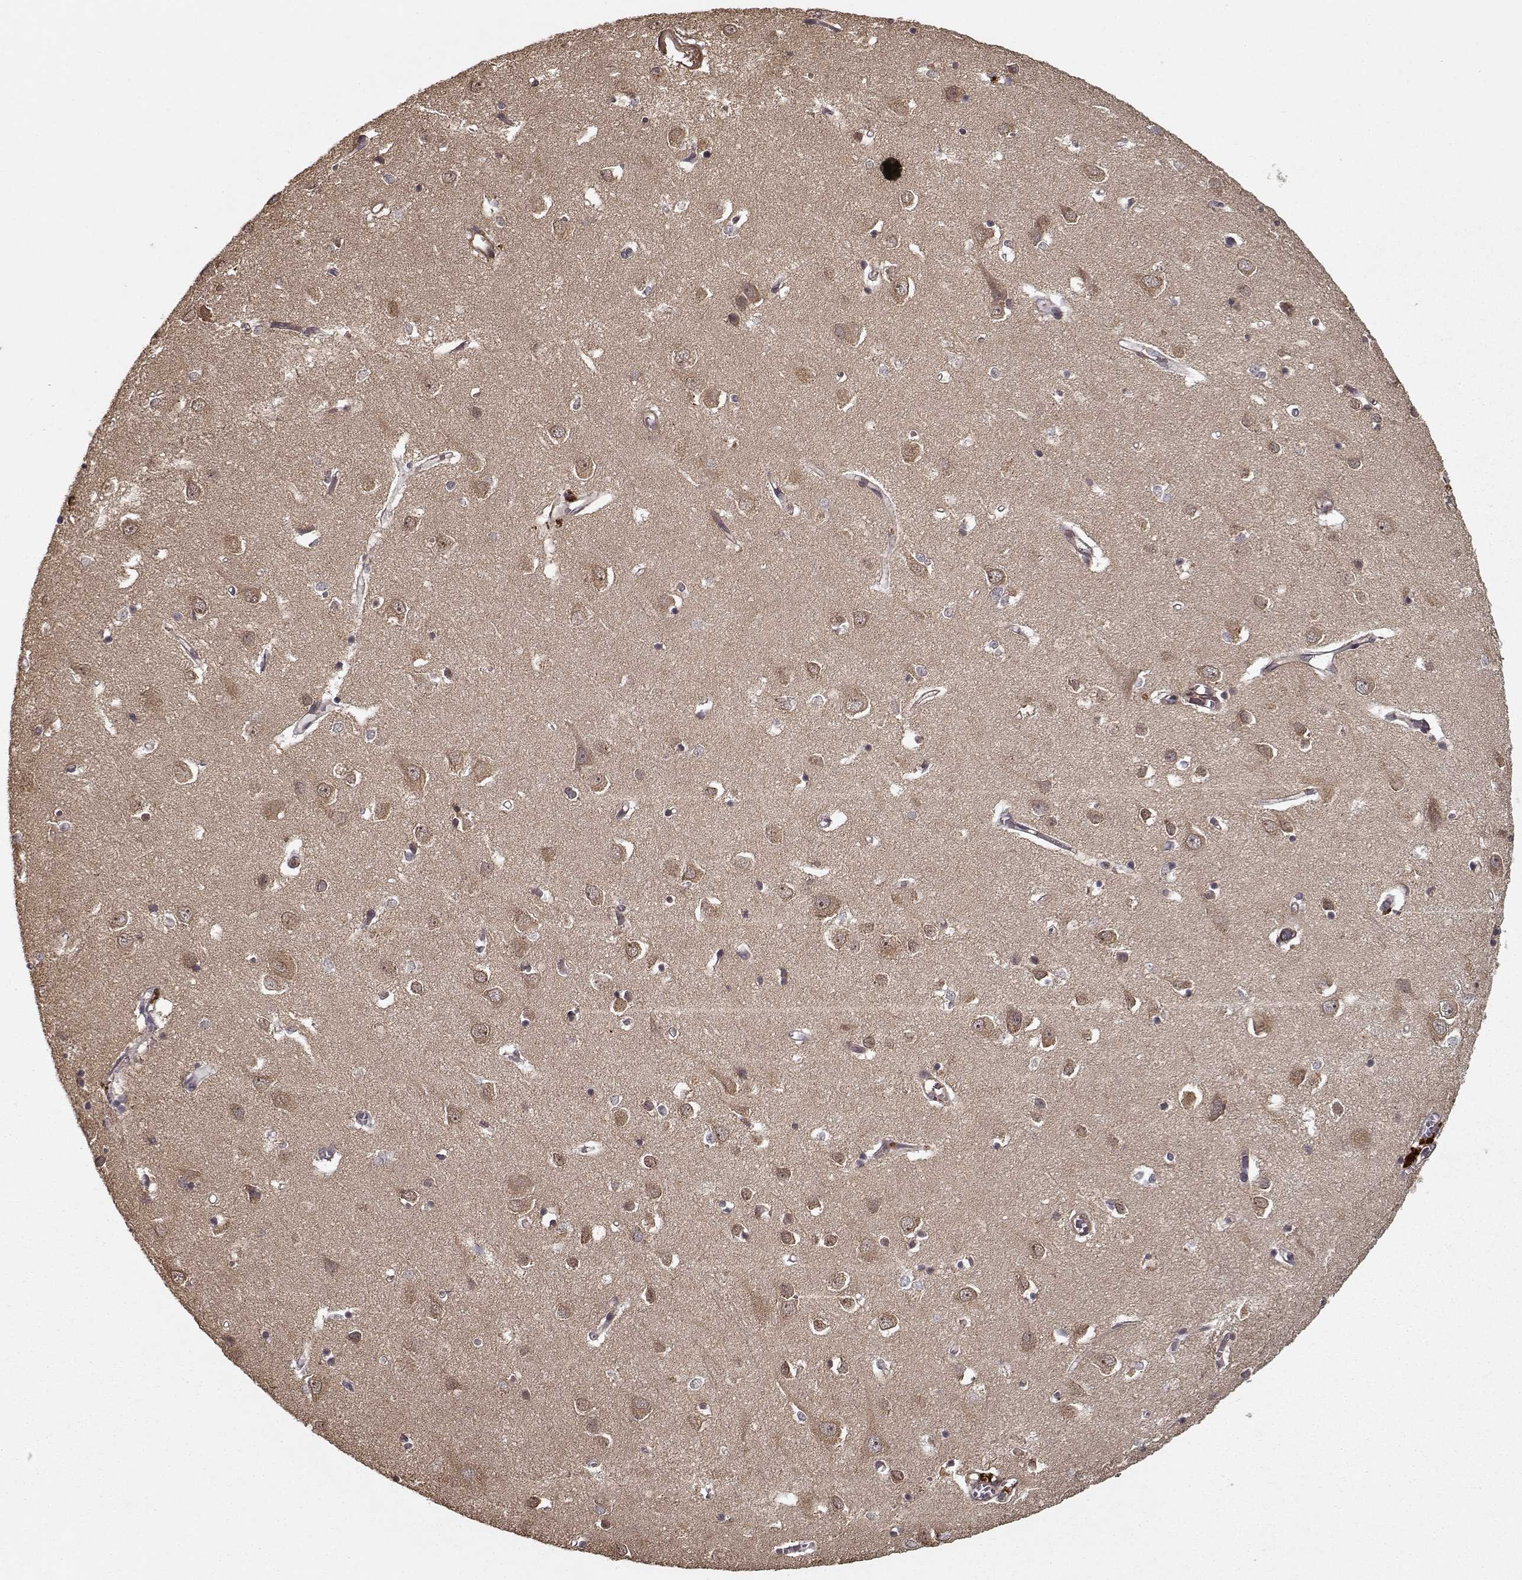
{"staining": {"intensity": "negative", "quantity": "none", "location": "none"}, "tissue": "cerebral cortex", "cell_type": "Endothelial cells", "image_type": "normal", "snomed": [{"axis": "morphology", "description": "Normal tissue, NOS"}, {"axis": "topography", "description": "Cerebral cortex"}], "caption": "Endothelial cells are negative for brown protein staining in normal cerebral cortex. (Stains: DAB immunohistochemistry with hematoxylin counter stain, Microscopy: brightfield microscopy at high magnification).", "gene": "PPP1R12A", "patient": {"sex": "male", "age": 70}}